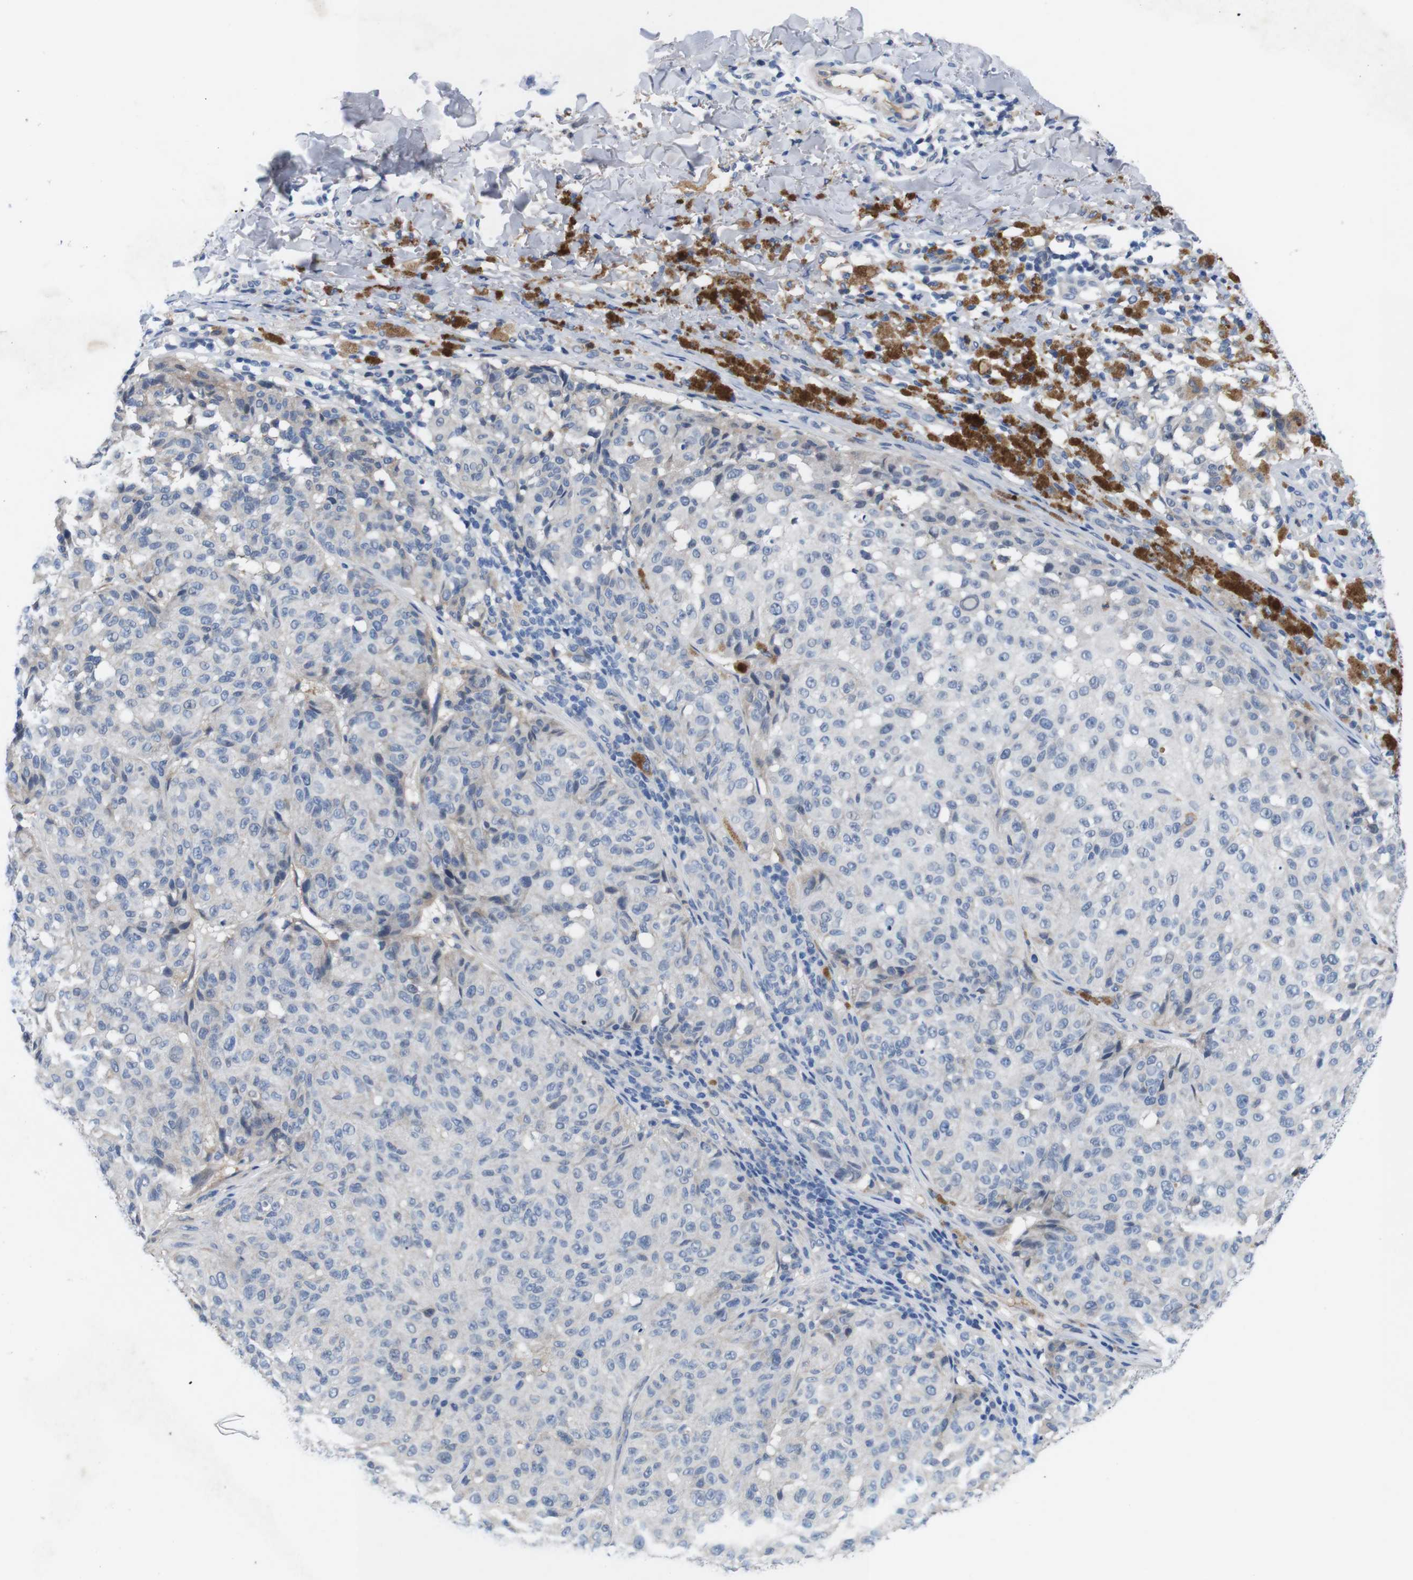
{"staining": {"intensity": "negative", "quantity": "none", "location": "none"}, "tissue": "melanoma", "cell_type": "Tumor cells", "image_type": "cancer", "snomed": [{"axis": "morphology", "description": "Malignant melanoma, NOS"}, {"axis": "topography", "description": "Skin"}], "caption": "Tumor cells are negative for protein expression in human melanoma.", "gene": "C1RL", "patient": {"sex": "female", "age": 46}}